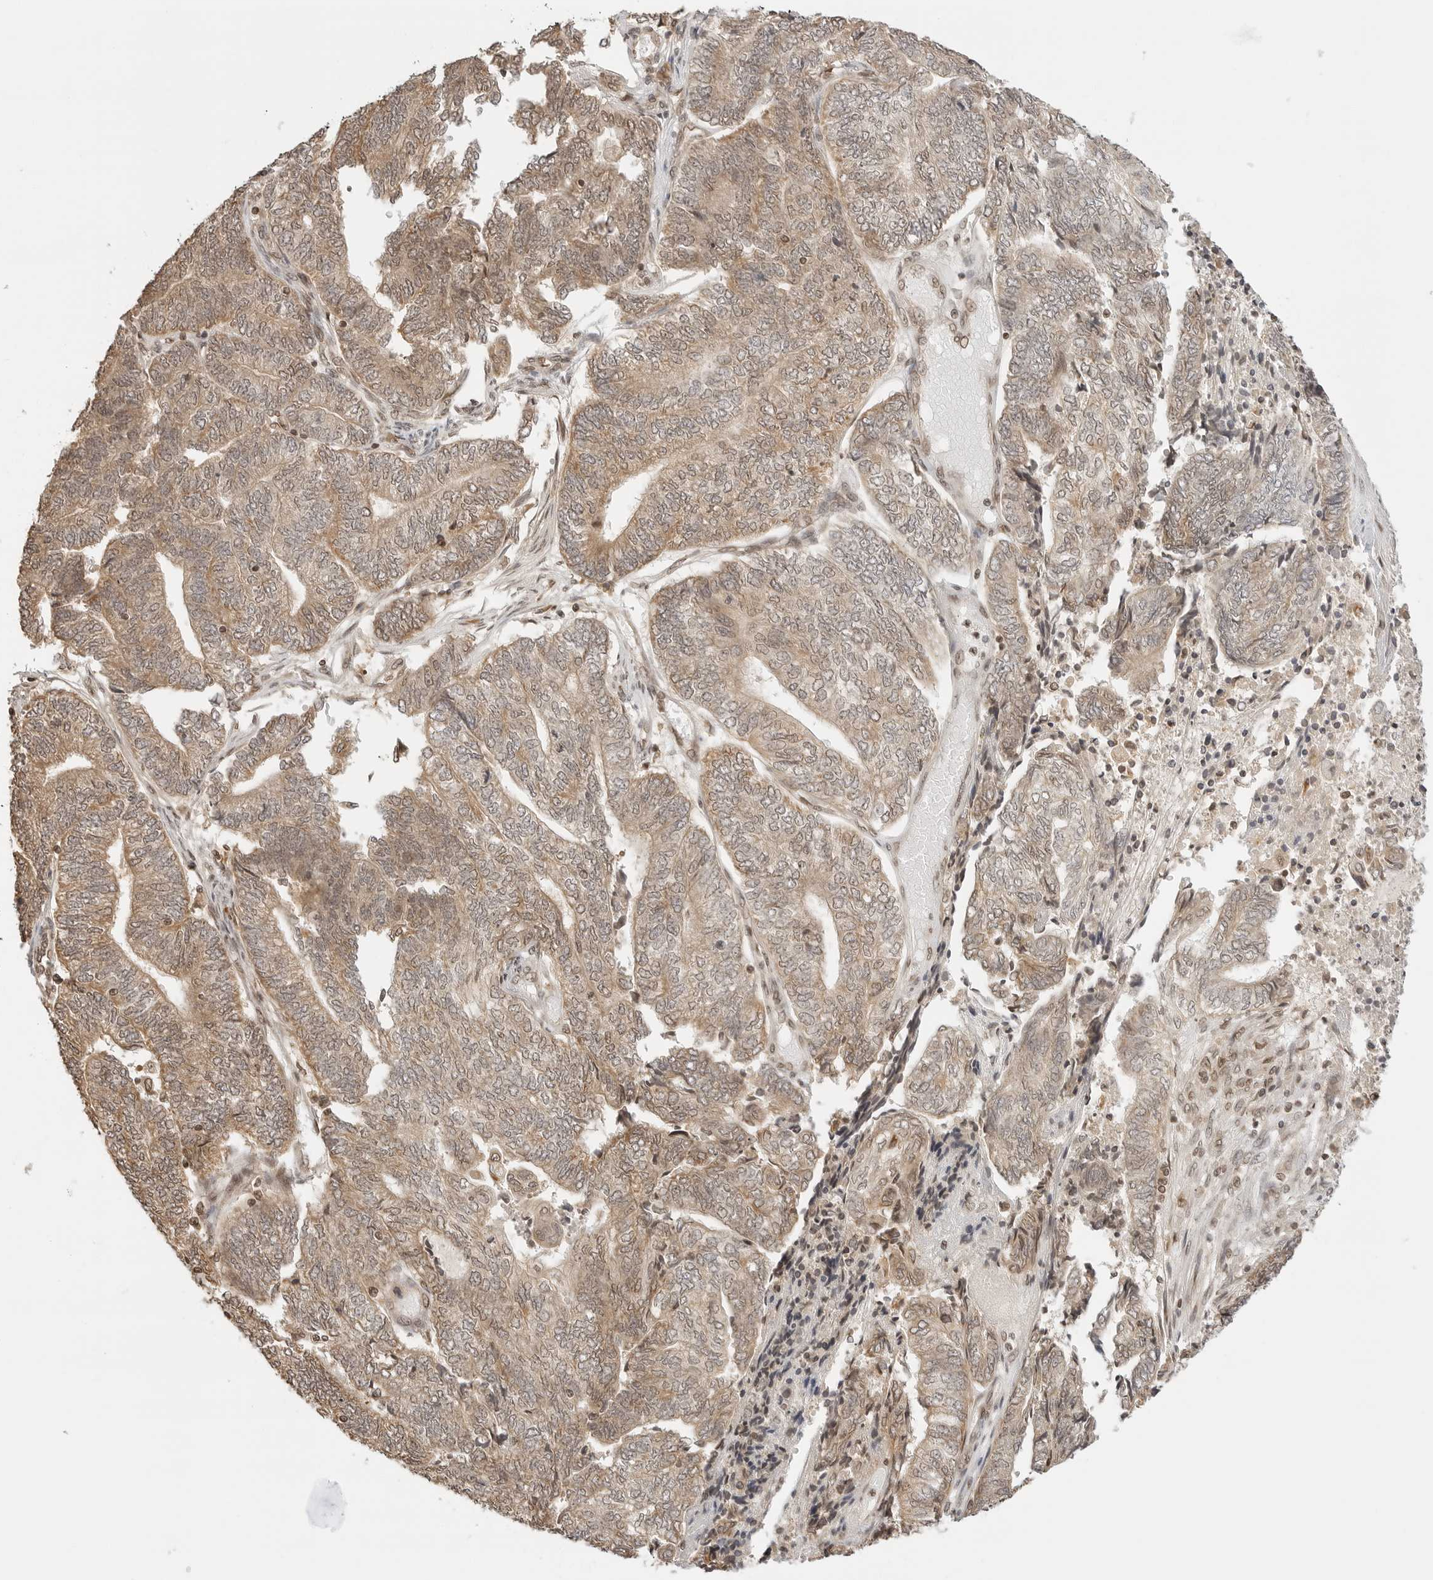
{"staining": {"intensity": "moderate", "quantity": ">75%", "location": "cytoplasmic/membranous,nuclear"}, "tissue": "endometrial cancer", "cell_type": "Tumor cells", "image_type": "cancer", "snomed": [{"axis": "morphology", "description": "Adenocarcinoma, NOS"}, {"axis": "topography", "description": "Uterus"}, {"axis": "topography", "description": "Endometrium"}], "caption": "Brown immunohistochemical staining in endometrial cancer shows moderate cytoplasmic/membranous and nuclear staining in approximately >75% of tumor cells.", "gene": "POLH", "patient": {"sex": "female", "age": 70}}